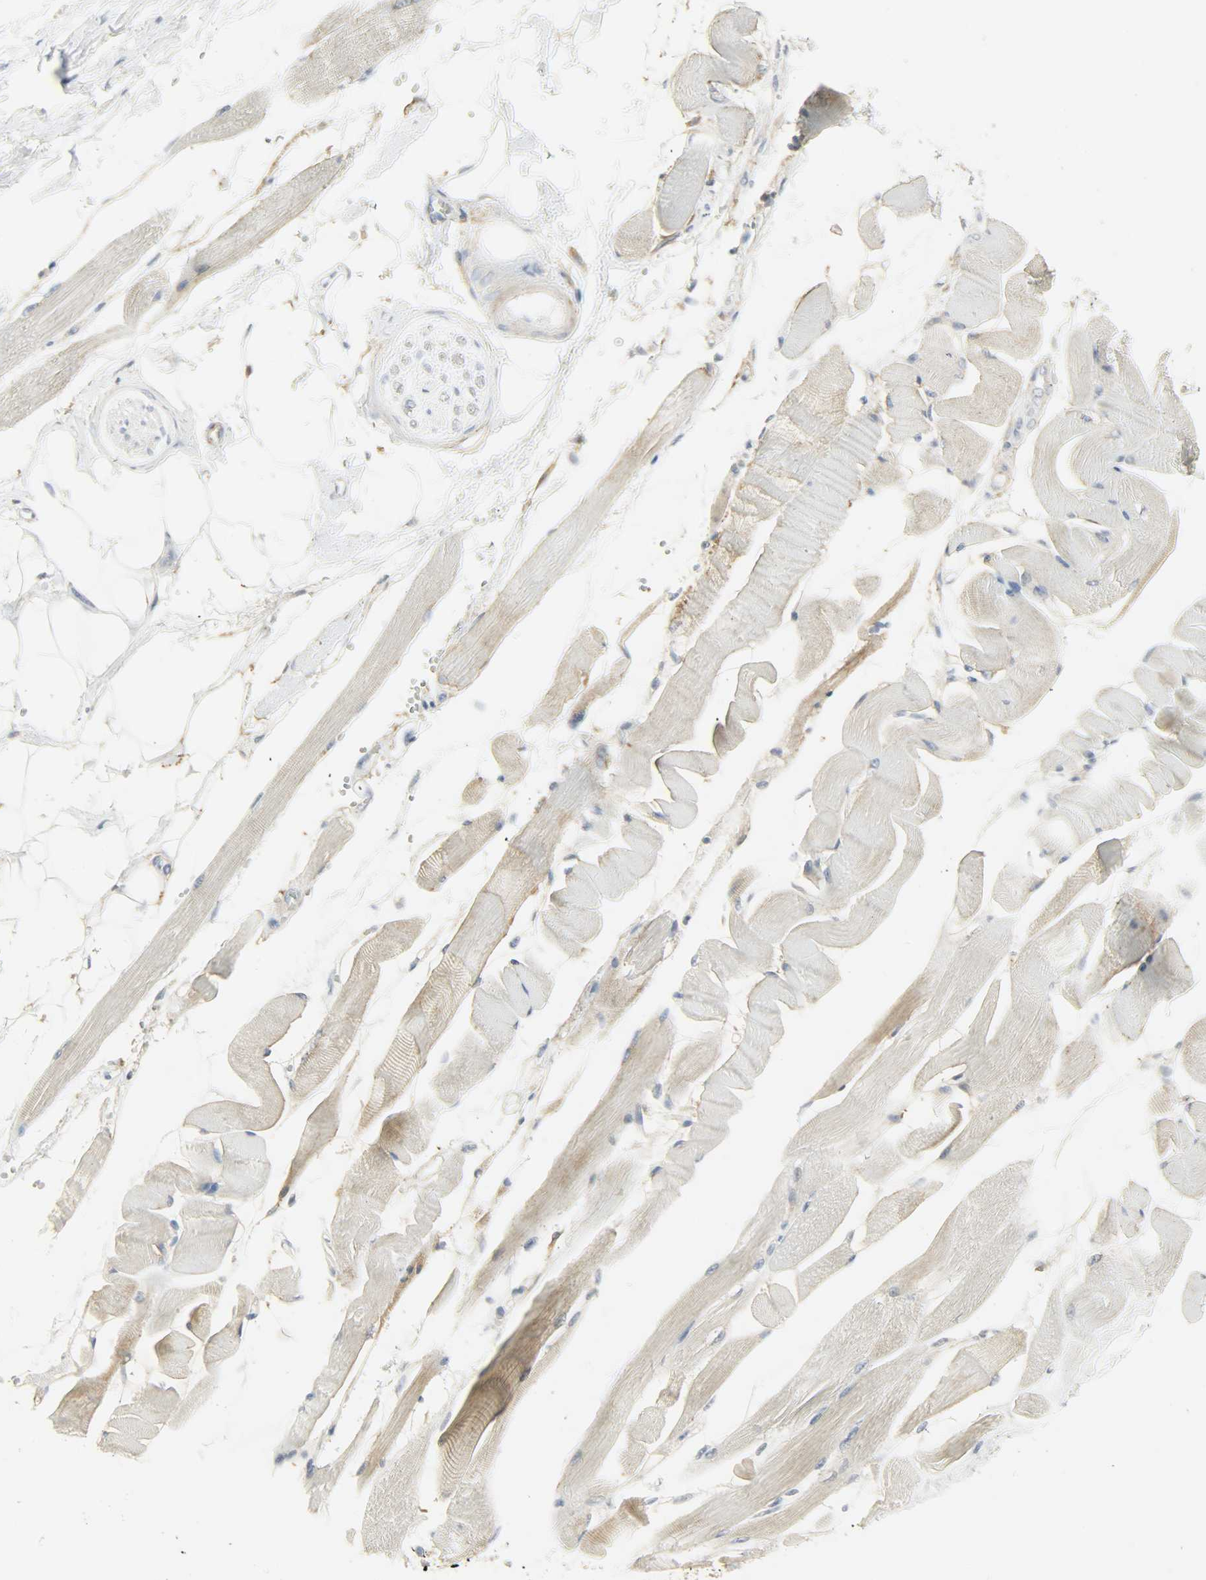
{"staining": {"intensity": "weak", "quantity": ">75%", "location": "cytoplasmic/membranous"}, "tissue": "skeletal muscle", "cell_type": "Myocytes", "image_type": "normal", "snomed": [{"axis": "morphology", "description": "Normal tissue, NOS"}, {"axis": "topography", "description": "Skeletal muscle"}, {"axis": "topography", "description": "Peripheral nerve tissue"}], "caption": "Immunohistochemistry (IHC) (DAB) staining of benign skeletal muscle shows weak cytoplasmic/membranous protein staining in about >75% of myocytes.", "gene": "ENPEP", "patient": {"sex": "female", "age": 84}}